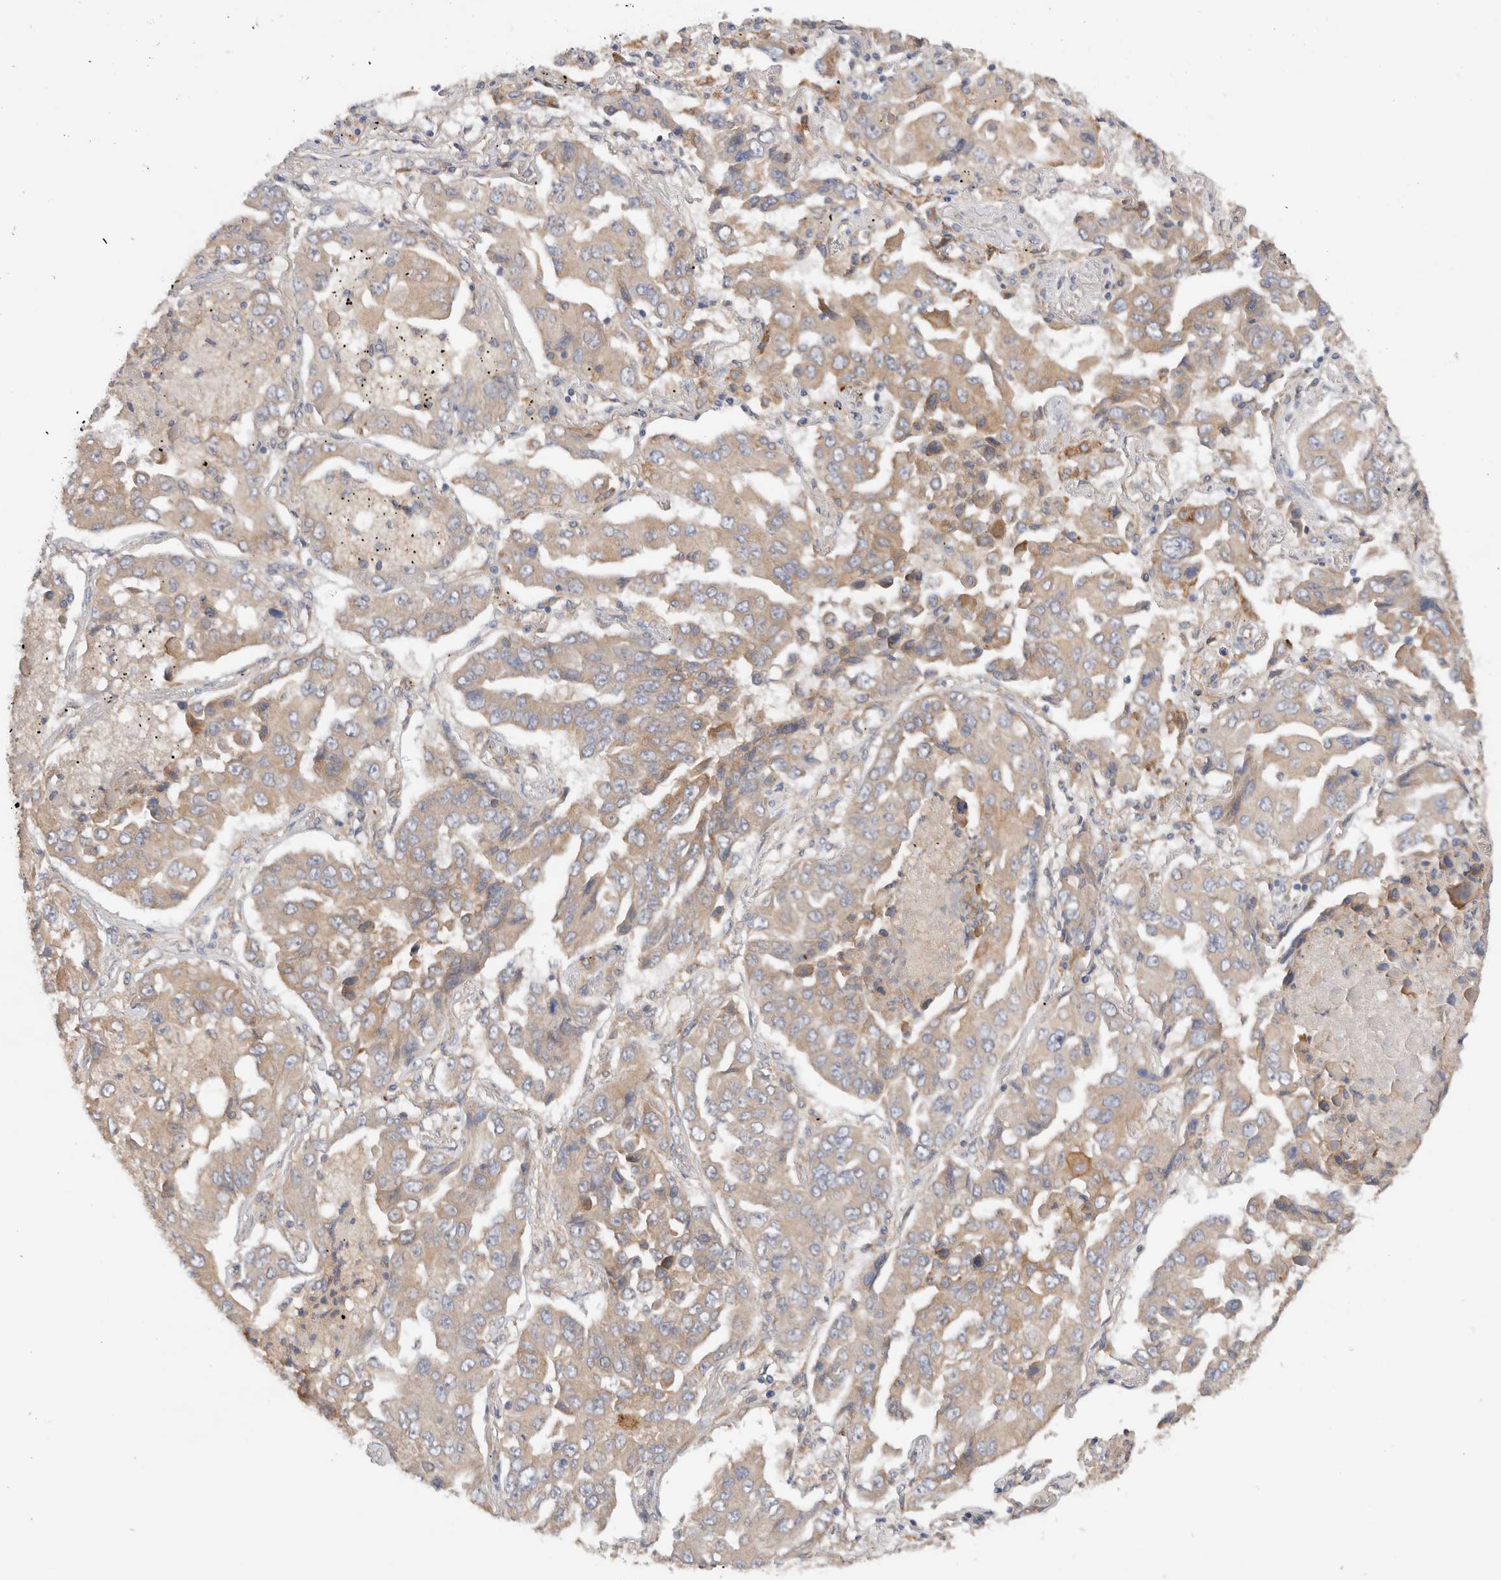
{"staining": {"intensity": "weak", "quantity": ">75%", "location": "cytoplasmic/membranous"}, "tissue": "lung cancer", "cell_type": "Tumor cells", "image_type": "cancer", "snomed": [{"axis": "morphology", "description": "Adenocarcinoma, NOS"}, {"axis": "topography", "description": "Lung"}], "caption": "This image demonstrates immunohistochemistry (IHC) staining of human lung cancer, with low weak cytoplasmic/membranous positivity in about >75% of tumor cells.", "gene": "SGK3", "patient": {"sex": "female", "age": 65}}